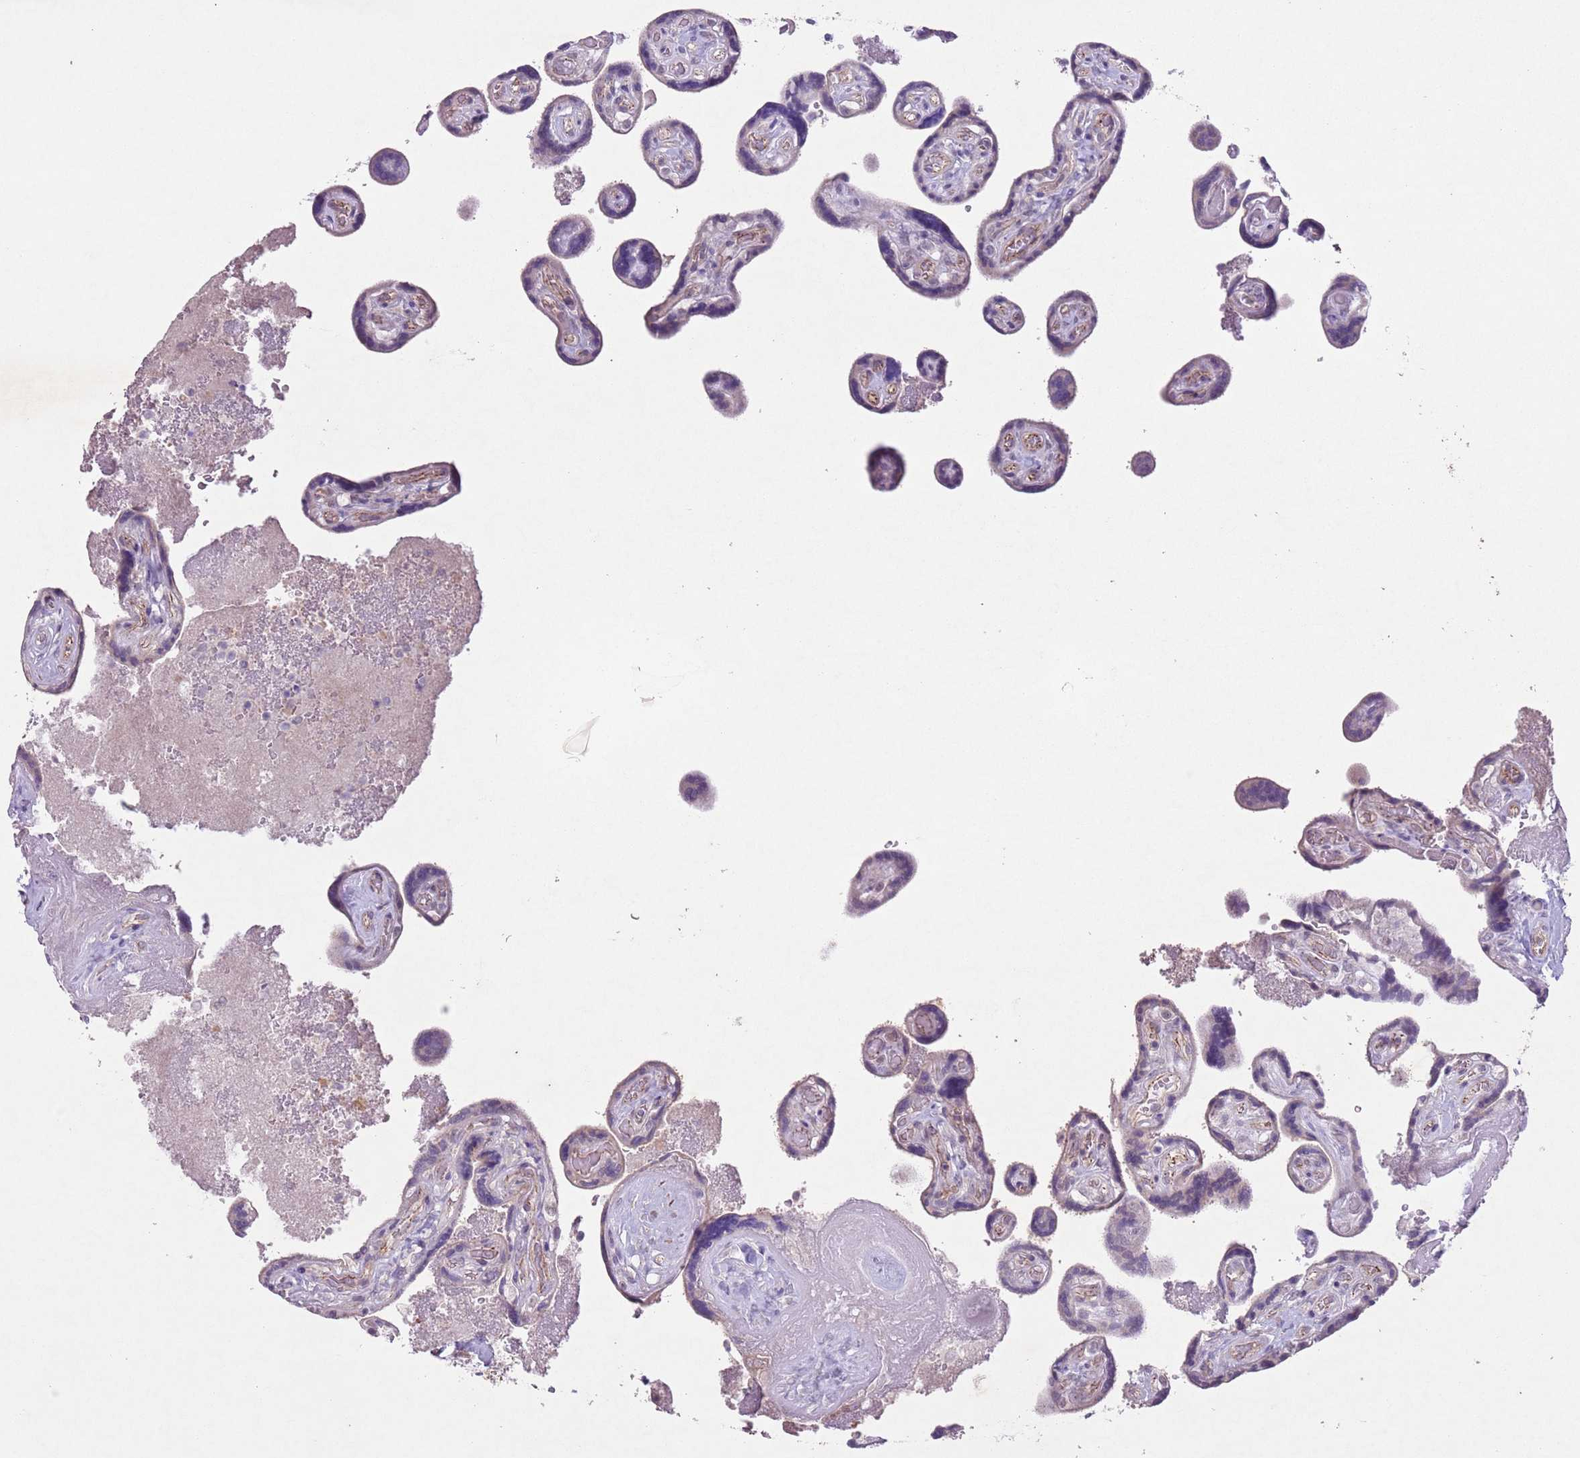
{"staining": {"intensity": "moderate", "quantity": "<25%", "location": "cytoplasmic/membranous"}, "tissue": "placenta", "cell_type": "Trophoblastic cells", "image_type": "normal", "snomed": [{"axis": "morphology", "description": "Normal tissue, NOS"}, {"axis": "topography", "description": "Placenta"}], "caption": "Protein positivity by immunohistochemistry reveals moderate cytoplasmic/membranous expression in approximately <25% of trophoblastic cells in benign placenta.", "gene": "CCNI", "patient": {"sex": "female", "age": 32}}